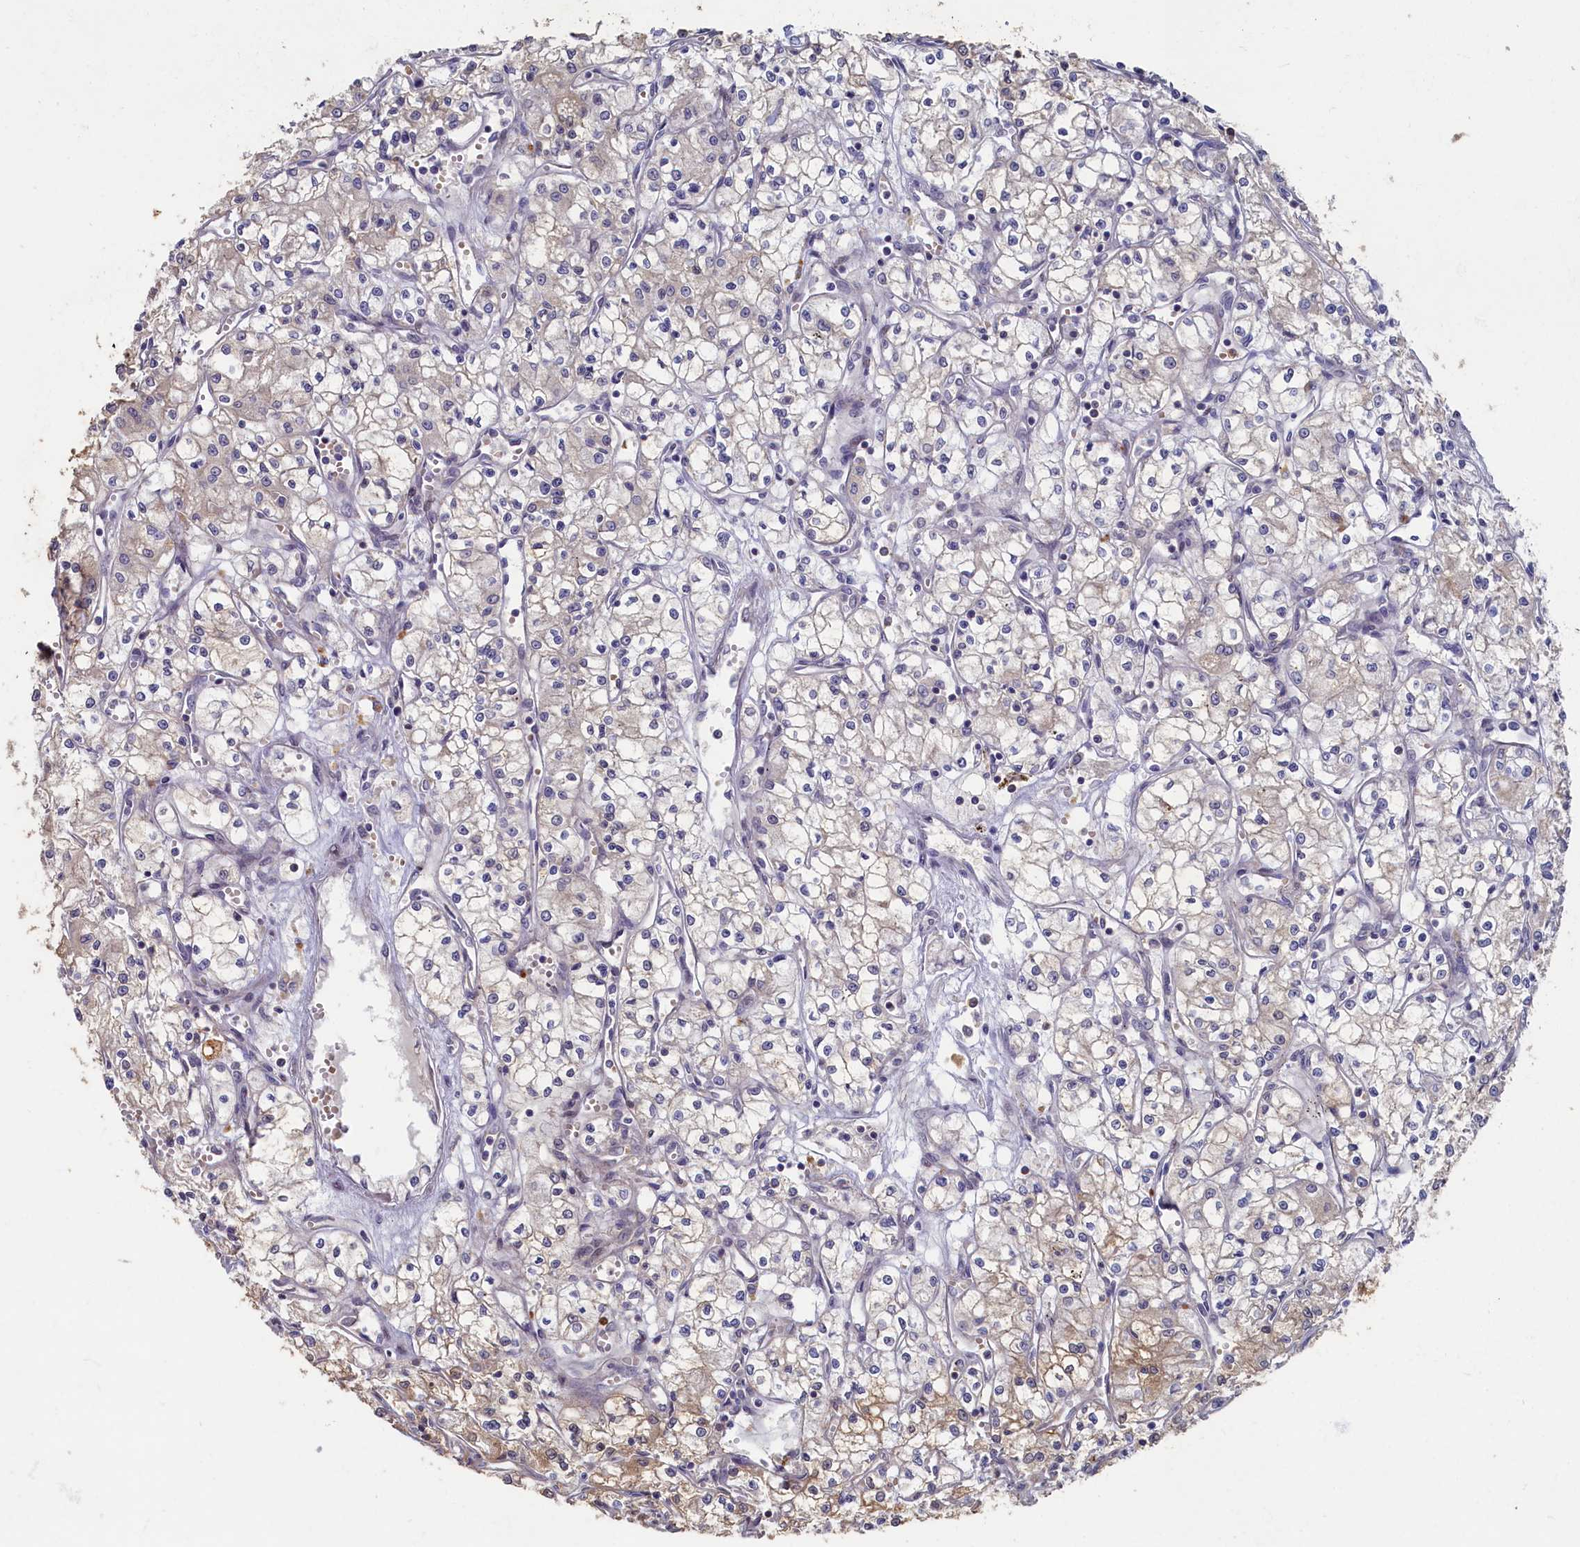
{"staining": {"intensity": "negative", "quantity": "none", "location": "none"}, "tissue": "renal cancer", "cell_type": "Tumor cells", "image_type": "cancer", "snomed": [{"axis": "morphology", "description": "Adenocarcinoma, NOS"}, {"axis": "topography", "description": "Kidney"}], "caption": "Human adenocarcinoma (renal) stained for a protein using immunohistochemistry shows no positivity in tumor cells.", "gene": "HUNK", "patient": {"sex": "male", "age": 59}}